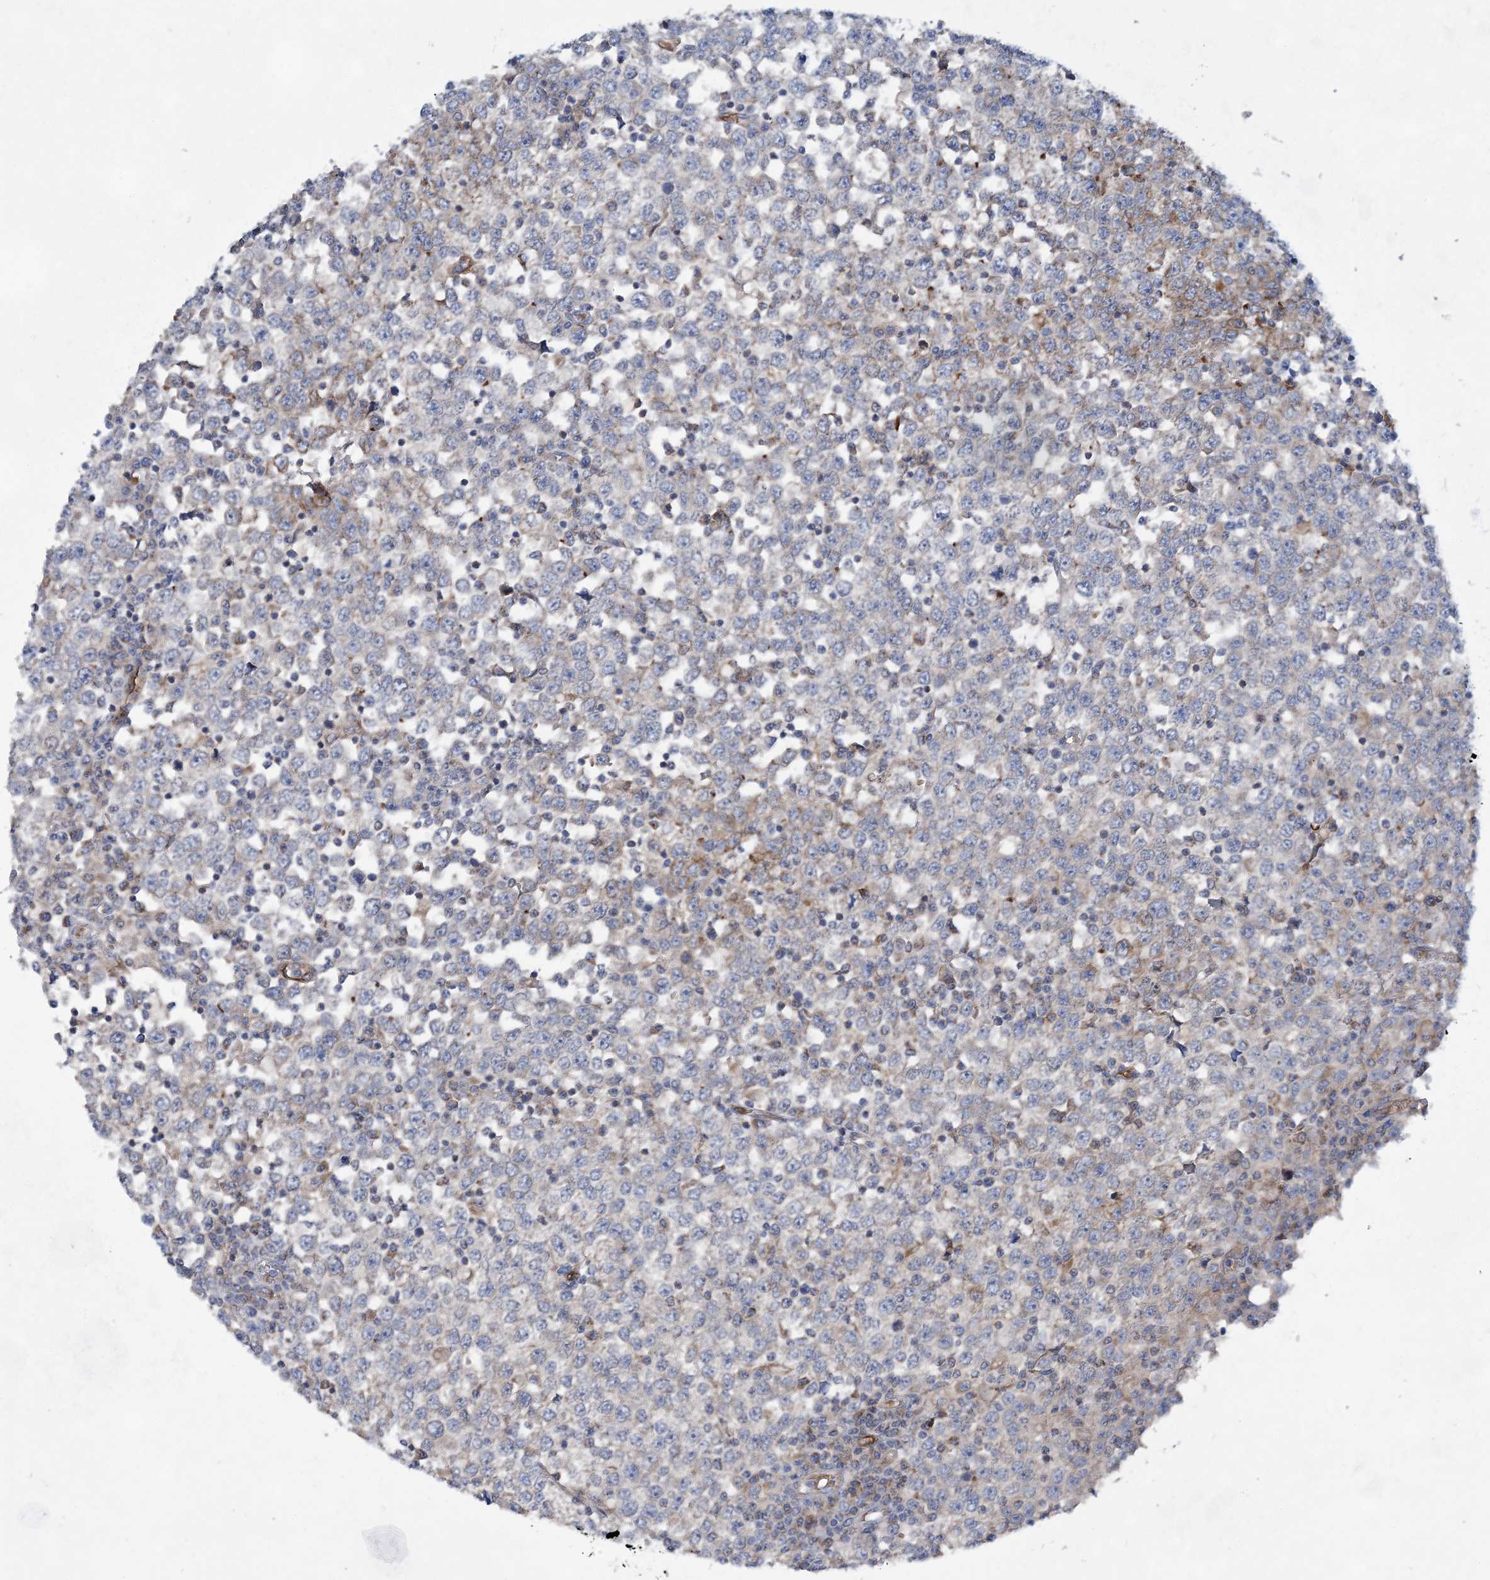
{"staining": {"intensity": "negative", "quantity": "none", "location": "none"}, "tissue": "testis cancer", "cell_type": "Tumor cells", "image_type": "cancer", "snomed": [{"axis": "morphology", "description": "Seminoma, NOS"}, {"axis": "topography", "description": "Testis"}], "caption": "DAB immunohistochemical staining of human testis seminoma shows no significant expression in tumor cells. The staining is performed using DAB brown chromogen with nuclei counter-stained in using hematoxylin.", "gene": "TRAPPC13", "patient": {"sex": "male", "age": 65}}